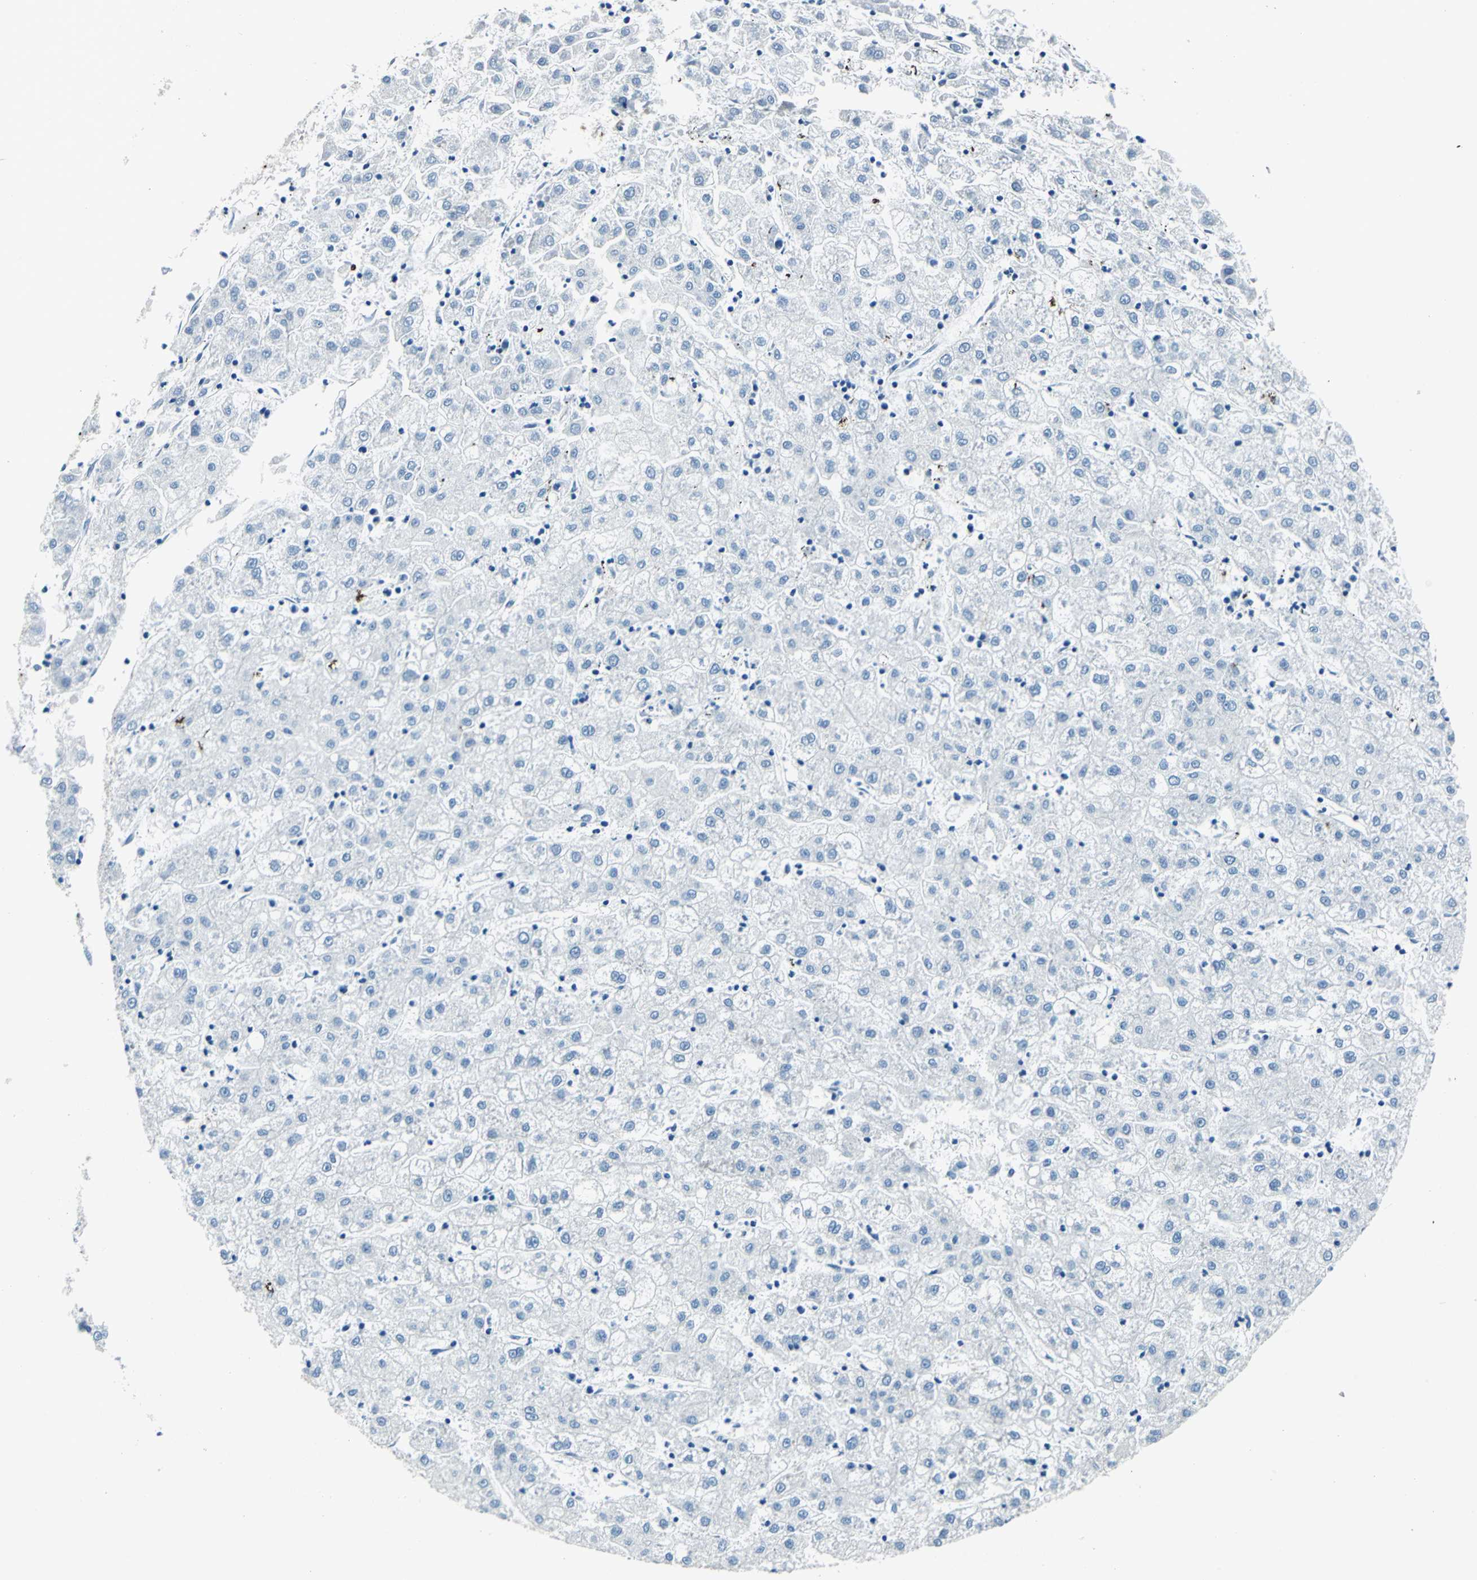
{"staining": {"intensity": "negative", "quantity": "none", "location": "none"}, "tissue": "liver cancer", "cell_type": "Tumor cells", "image_type": "cancer", "snomed": [{"axis": "morphology", "description": "Carcinoma, Hepatocellular, NOS"}, {"axis": "topography", "description": "Liver"}], "caption": "Liver hepatocellular carcinoma was stained to show a protein in brown. There is no significant positivity in tumor cells.", "gene": "AKAP12", "patient": {"sex": "male", "age": 72}}